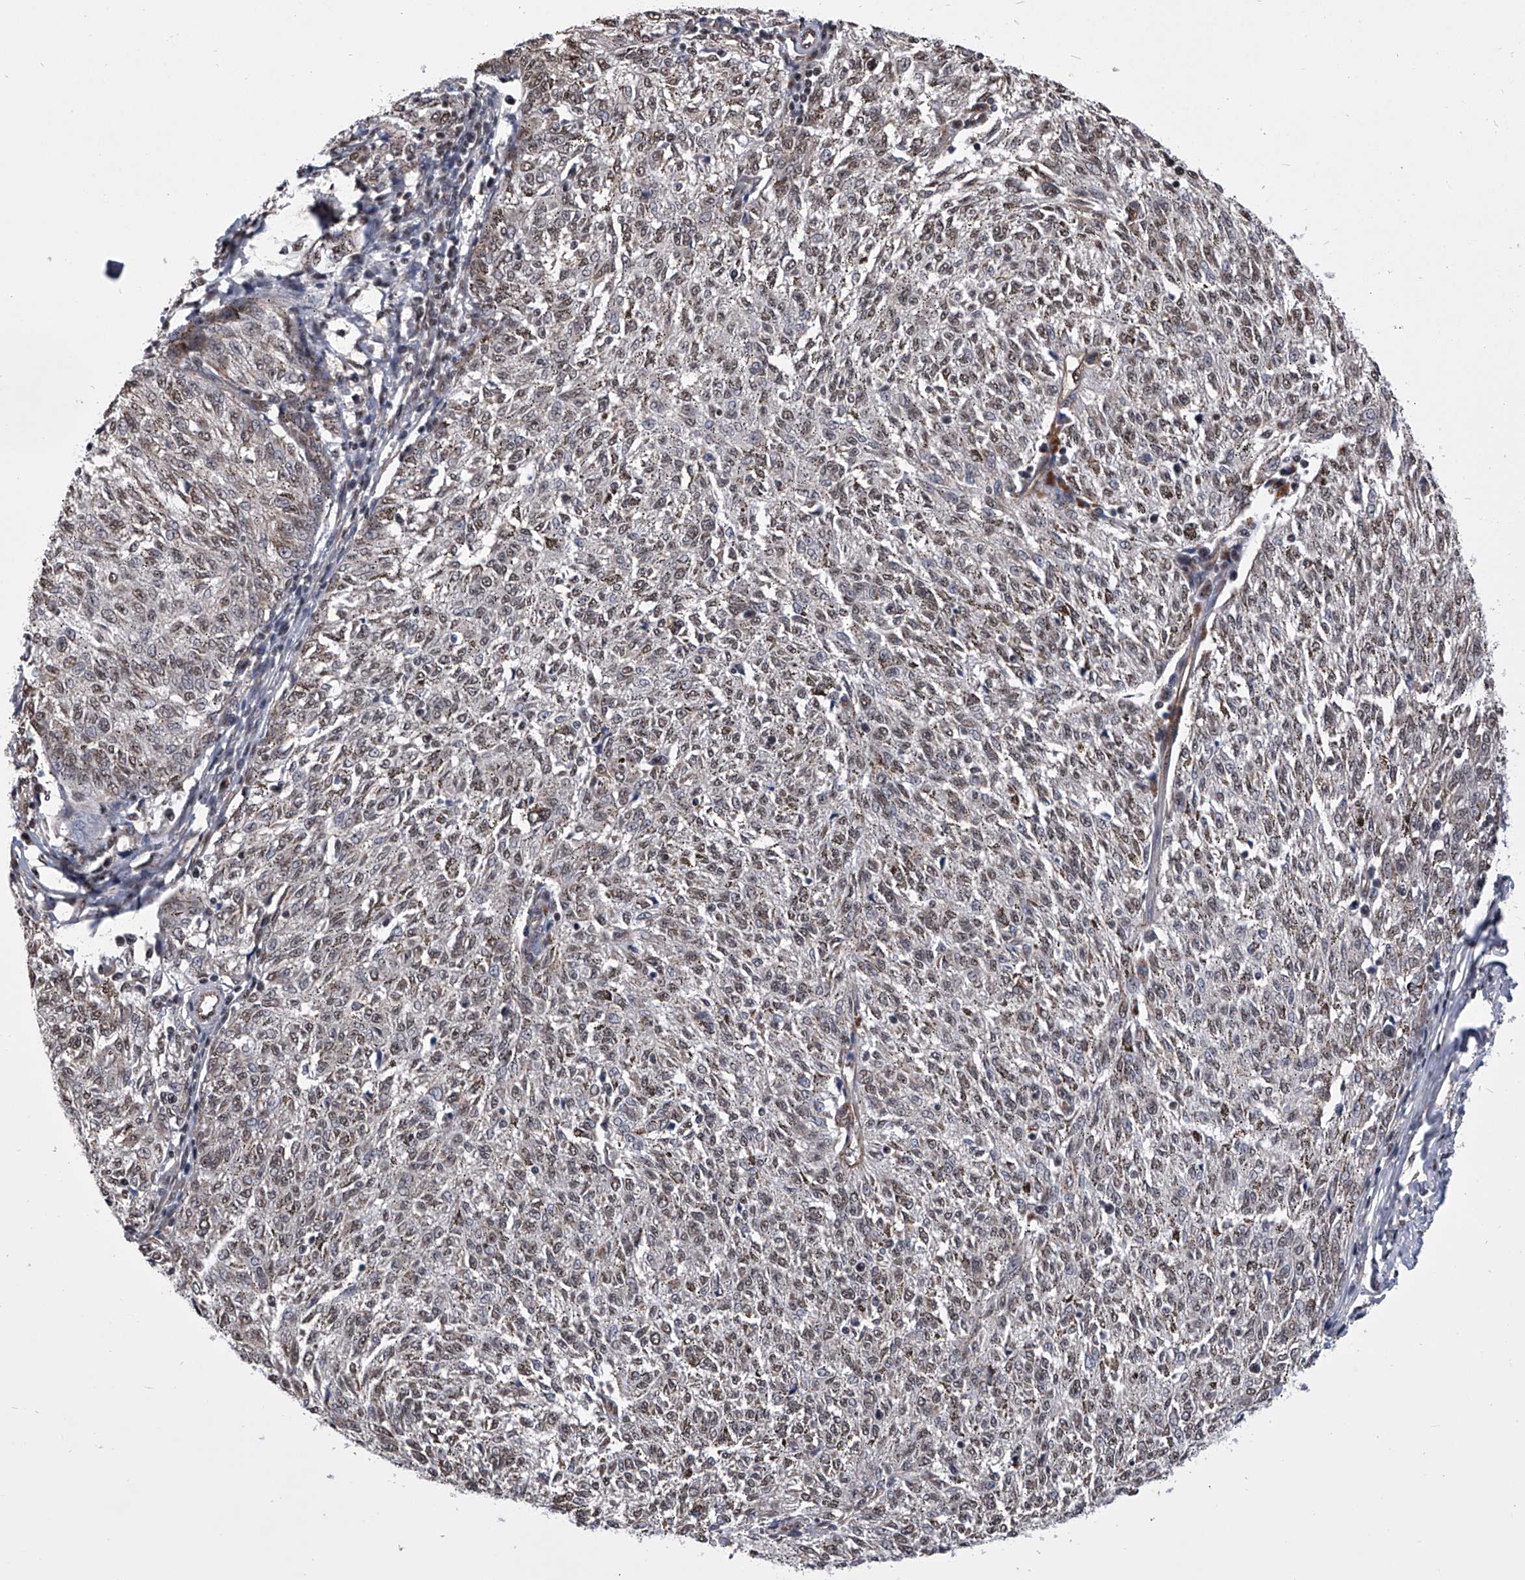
{"staining": {"intensity": "weak", "quantity": "25%-75%", "location": "nuclear"}, "tissue": "melanoma", "cell_type": "Tumor cells", "image_type": "cancer", "snomed": [{"axis": "morphology", "description": "Malignant melanoma, NOS"}, {"axis": "topography", "description": "Skin"}], "caption": "A micrograph of human melanoma stained for a protein shows weak nuclear brown staining in tumor cells. (IHC, brightfield microscopy, high magnification).", "gene": "ZNF76", "patient": {"sex": "female", "age": 72}}